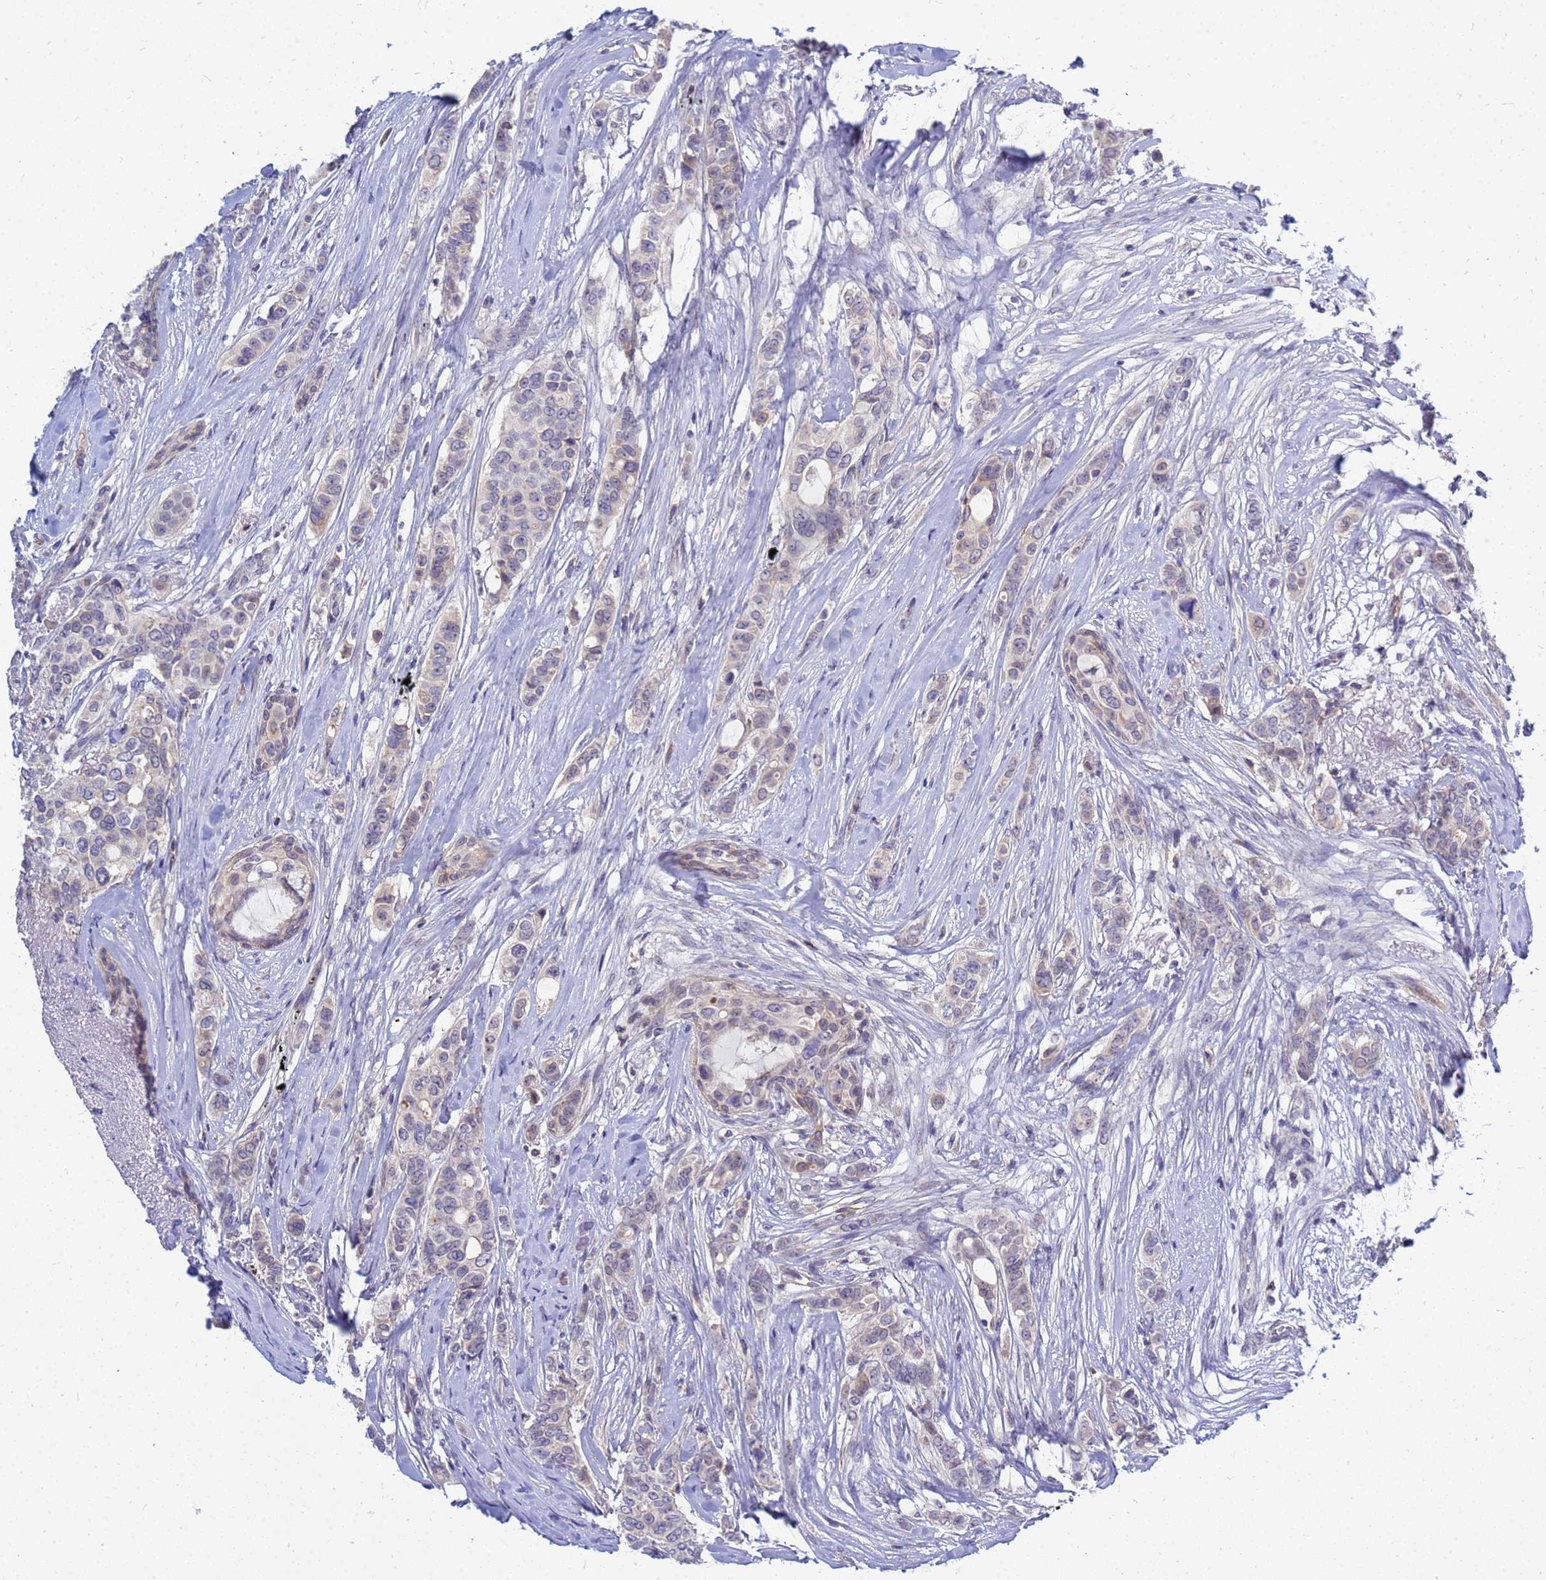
{"staining": {"intensity": "weak", "quantity": "<25%", "location": "nuclear"}, "tissue": "breast cancer", "cell_type": "Tumor cells", "image_type": "cancer", "snomed": [{"axis": "morphology", "description": "Lobular carcinoma"}, {"axis": "topography", "description": "Breast"}], "caption": "A micrograph of breast cancer (lobular carcinoma) stained for a protein demonstrates no brown staining in tumor cells.", "gene": "SRGAP3", "patient": {"sex": "female", "age": 51}}